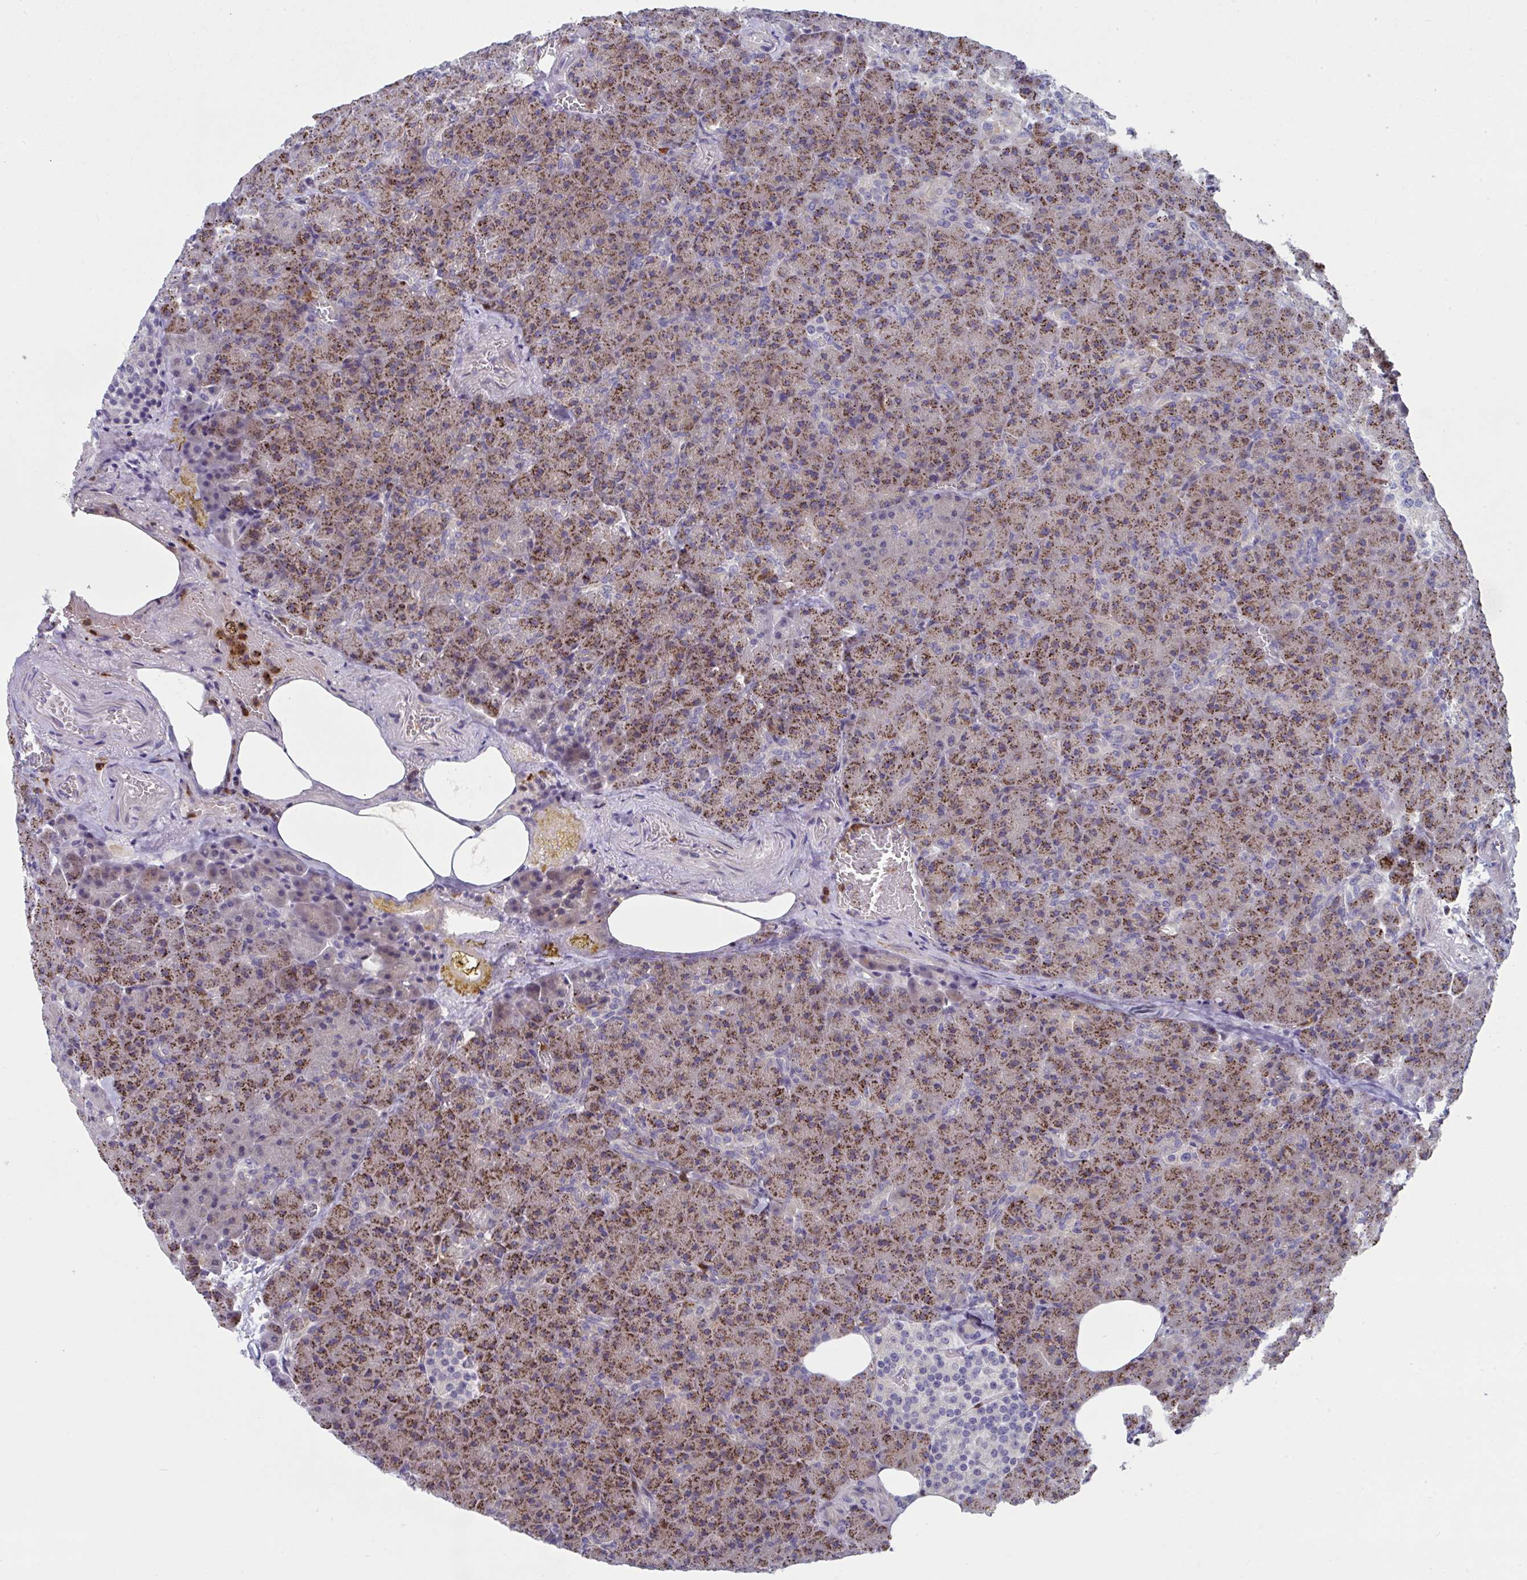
{"staining": {"intensity": "moderate", "quantity": ">75%", "location": "cytoplasmic/membranous"}, "tissue": "pancreas", "cell_type": "Exocrine glandular cells", "image_type": "normal", "snomed": [{"axis": "morphology", "description": "Normal tissue, NOS"}, {"axis": "topography", "description": "Pancreas"}], "caption": "This image displays immunohistochemistry (IHC) staining of benign human pancreas, with medium moderate cytoplasmic/membranous expression in approximately >75% of exocrine glandular cells.", "gene": "AOC2", "patient": {"sex": "female", "age": 74}}